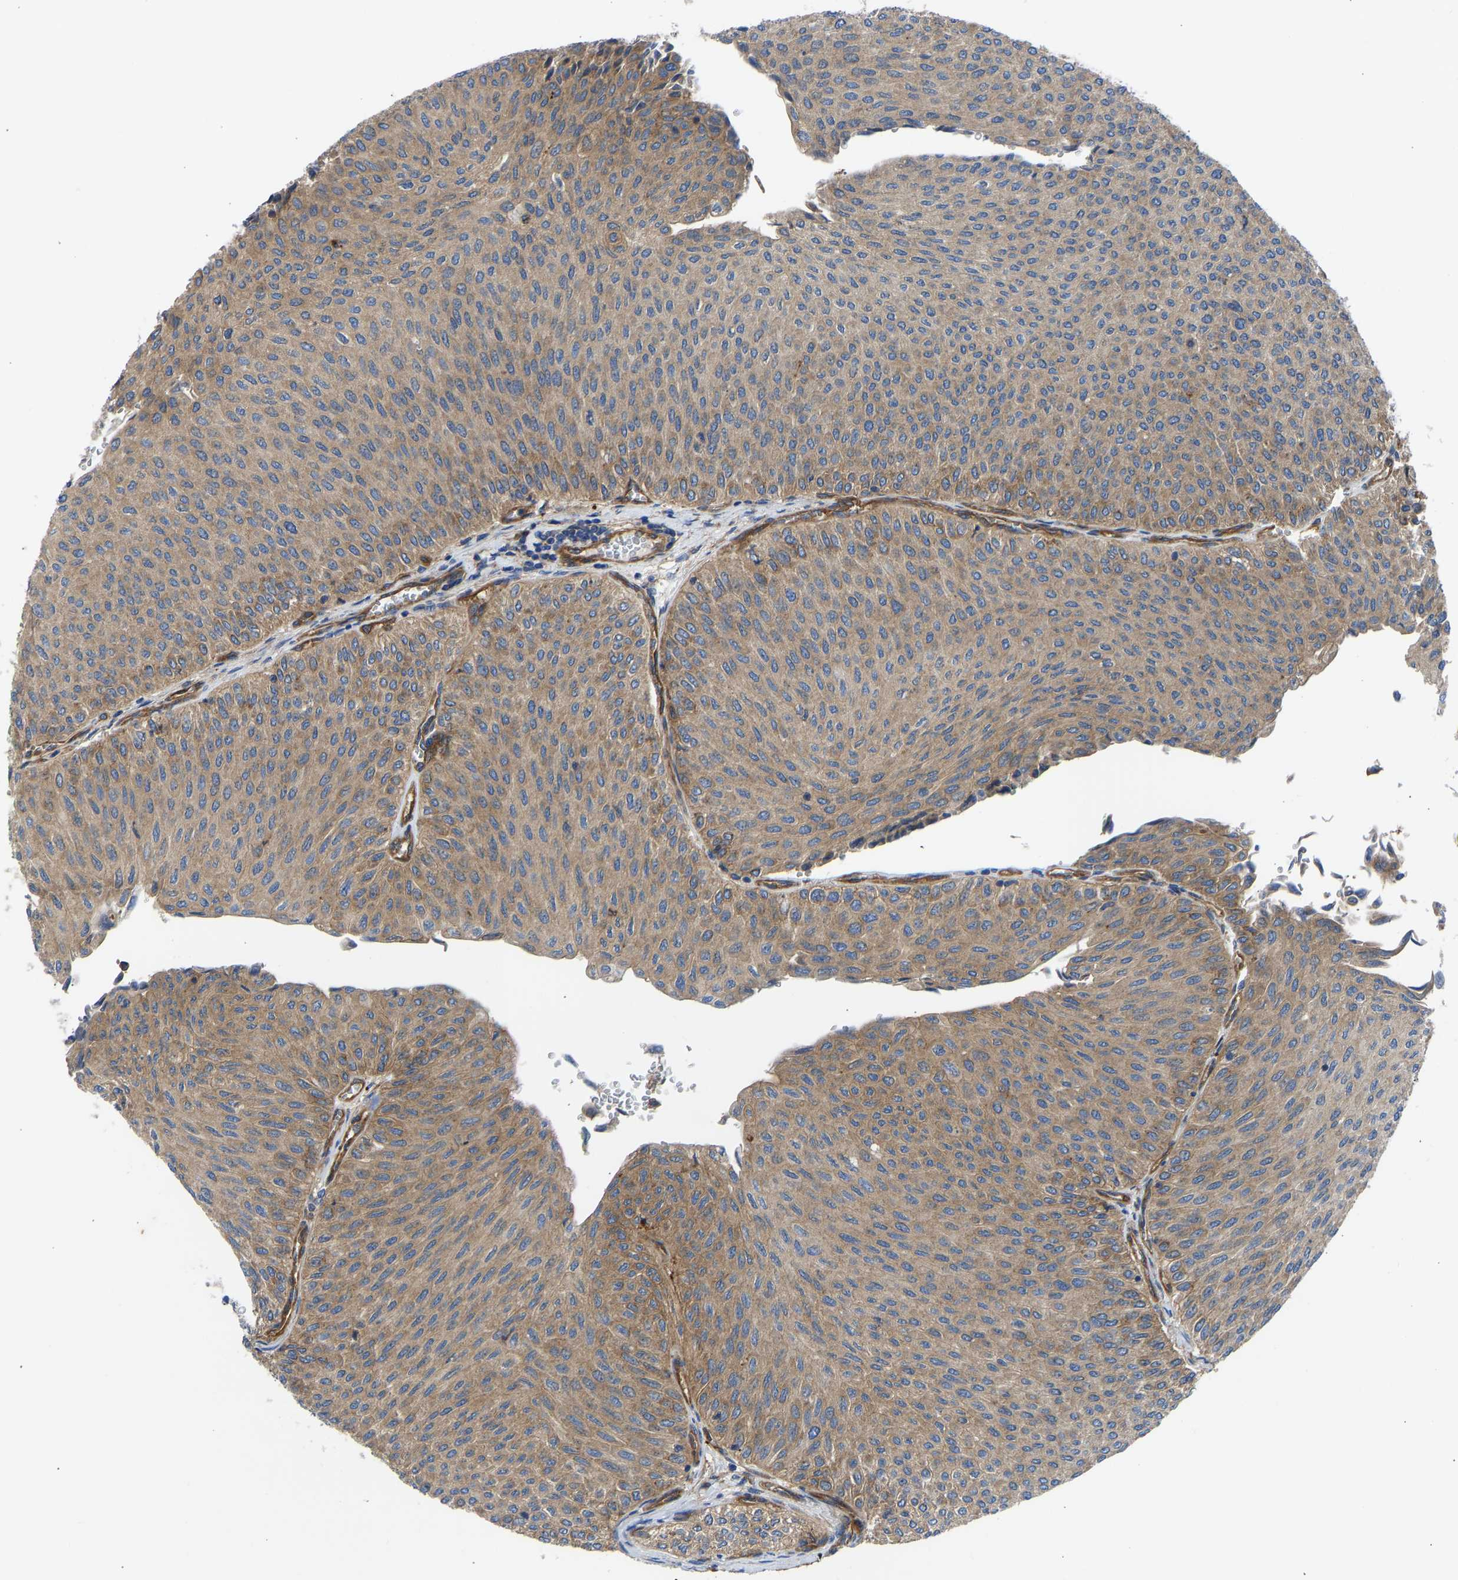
{"staining": {"intensity": "moderate", "quantity": ">75%", "location": "cytoplasmic/membranous"}, "tissue": "urothelial cancer", "cell_type": "Tumor cells", "image_type": "cancer", "snomed": [{"axis": "morphology", "description": "Urothelial carcinoma, Low grade"}, {"axis": "topography", "description": "Urinary bladder"}], "caption": "Immunohistochemistry photomicrograph of neoplastic tissue: urothelial cancer stained using IHC shows medium levels of moderate protein expression localized specifically in the cytoplasmic/membranous of tumor cells, appearing as a cytoplasmic/membranous brown color.", "gene": "MYO1C", "patient": {"sex": "male", "age": 78}}